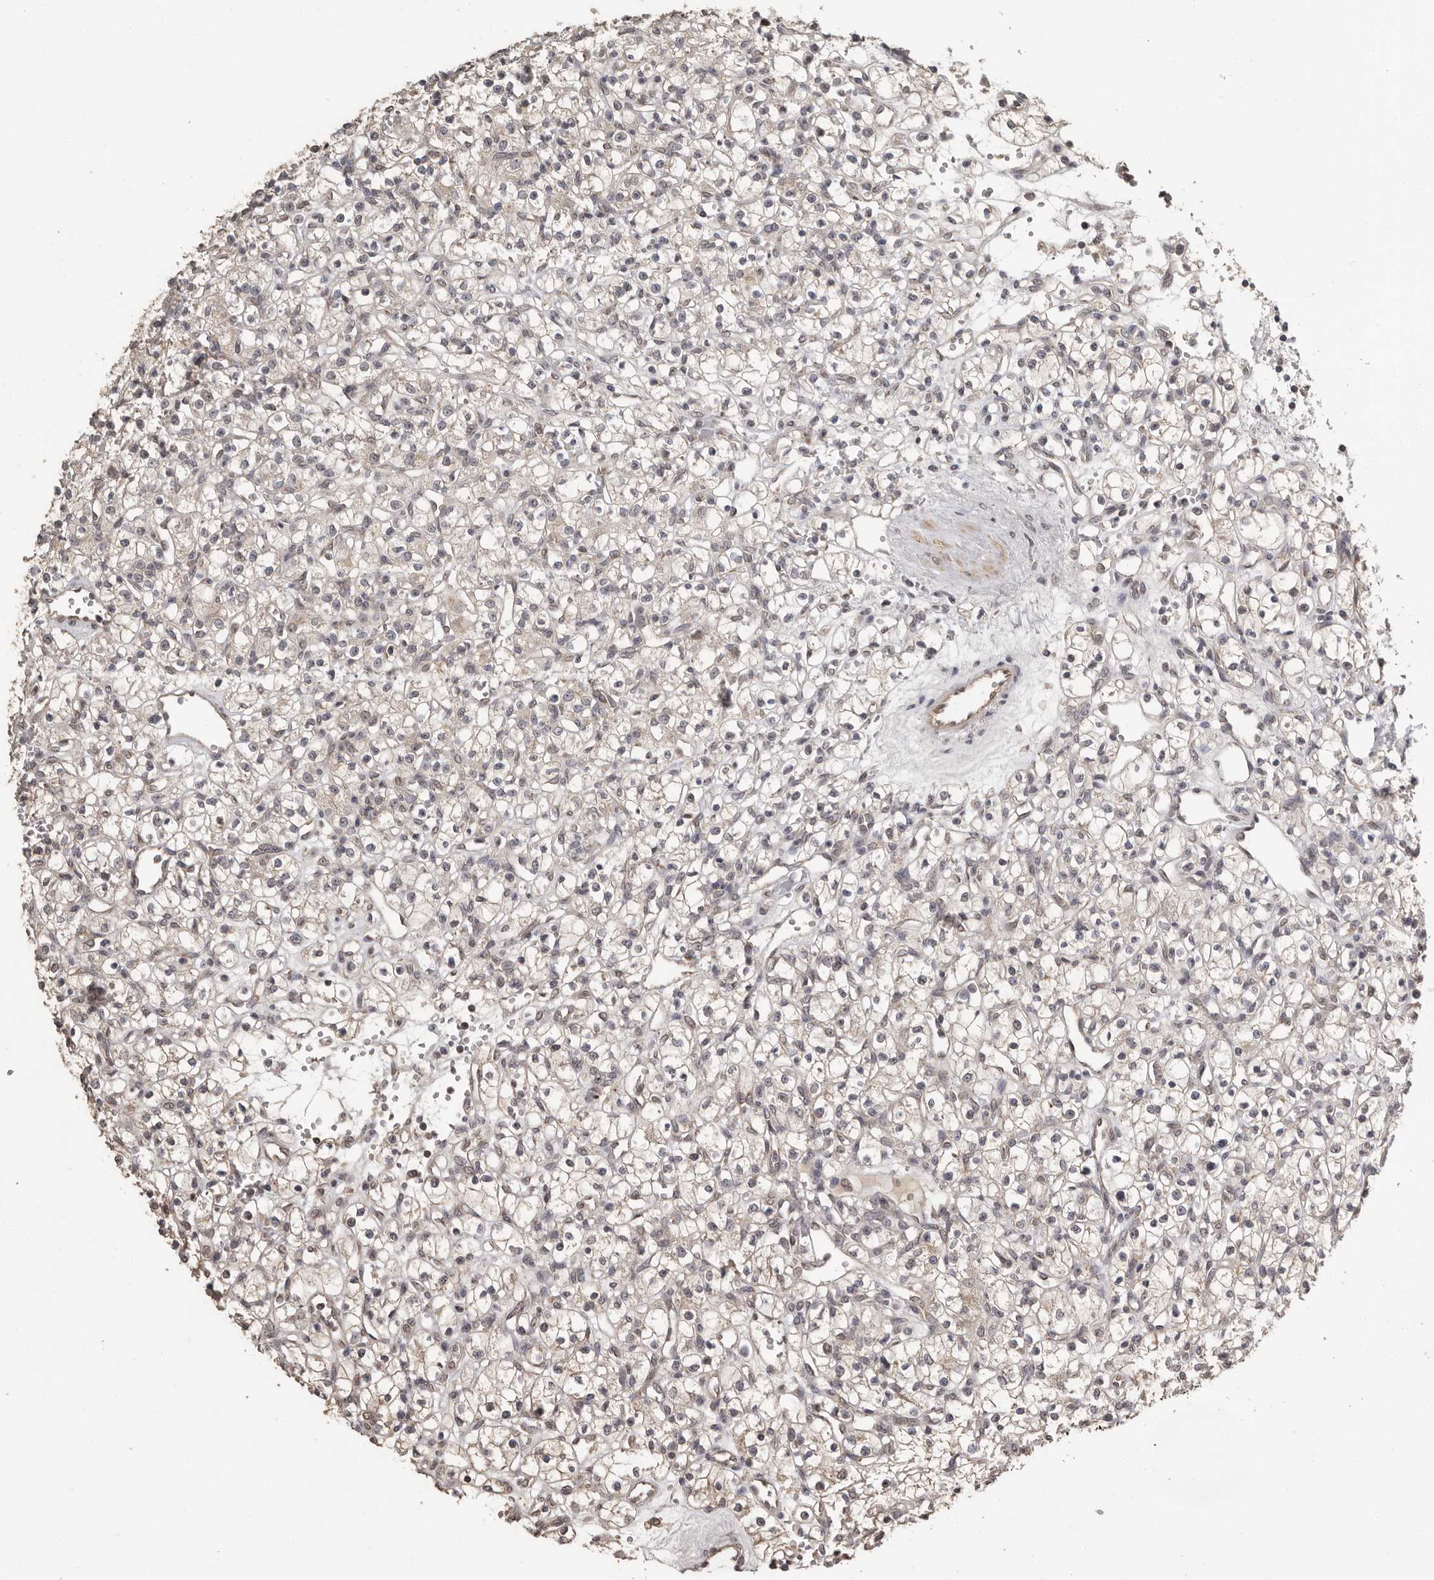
{"staining": {"intensity": "weak", "quantity": "25%-75%", "location": "cytoplasmic/membranous"}, "tissue": "renal cancer", "cell_type": "Tumor cells", "image_type": "cancer", "snomed": [{"axis": "morphology", "description": "Adenocarcinoma, NOS"}, {"axis": "topography", "description": "Kidney"}], "caption": "Renal adenocarcinoma stained for a protein exhibits weak cytoplasmic/membranous positivity in tumor cells. (IHC, brightfield microscopy, high magnification).", "gene": "ZFP14", "patient": {"sex": "female", "age": 59}}